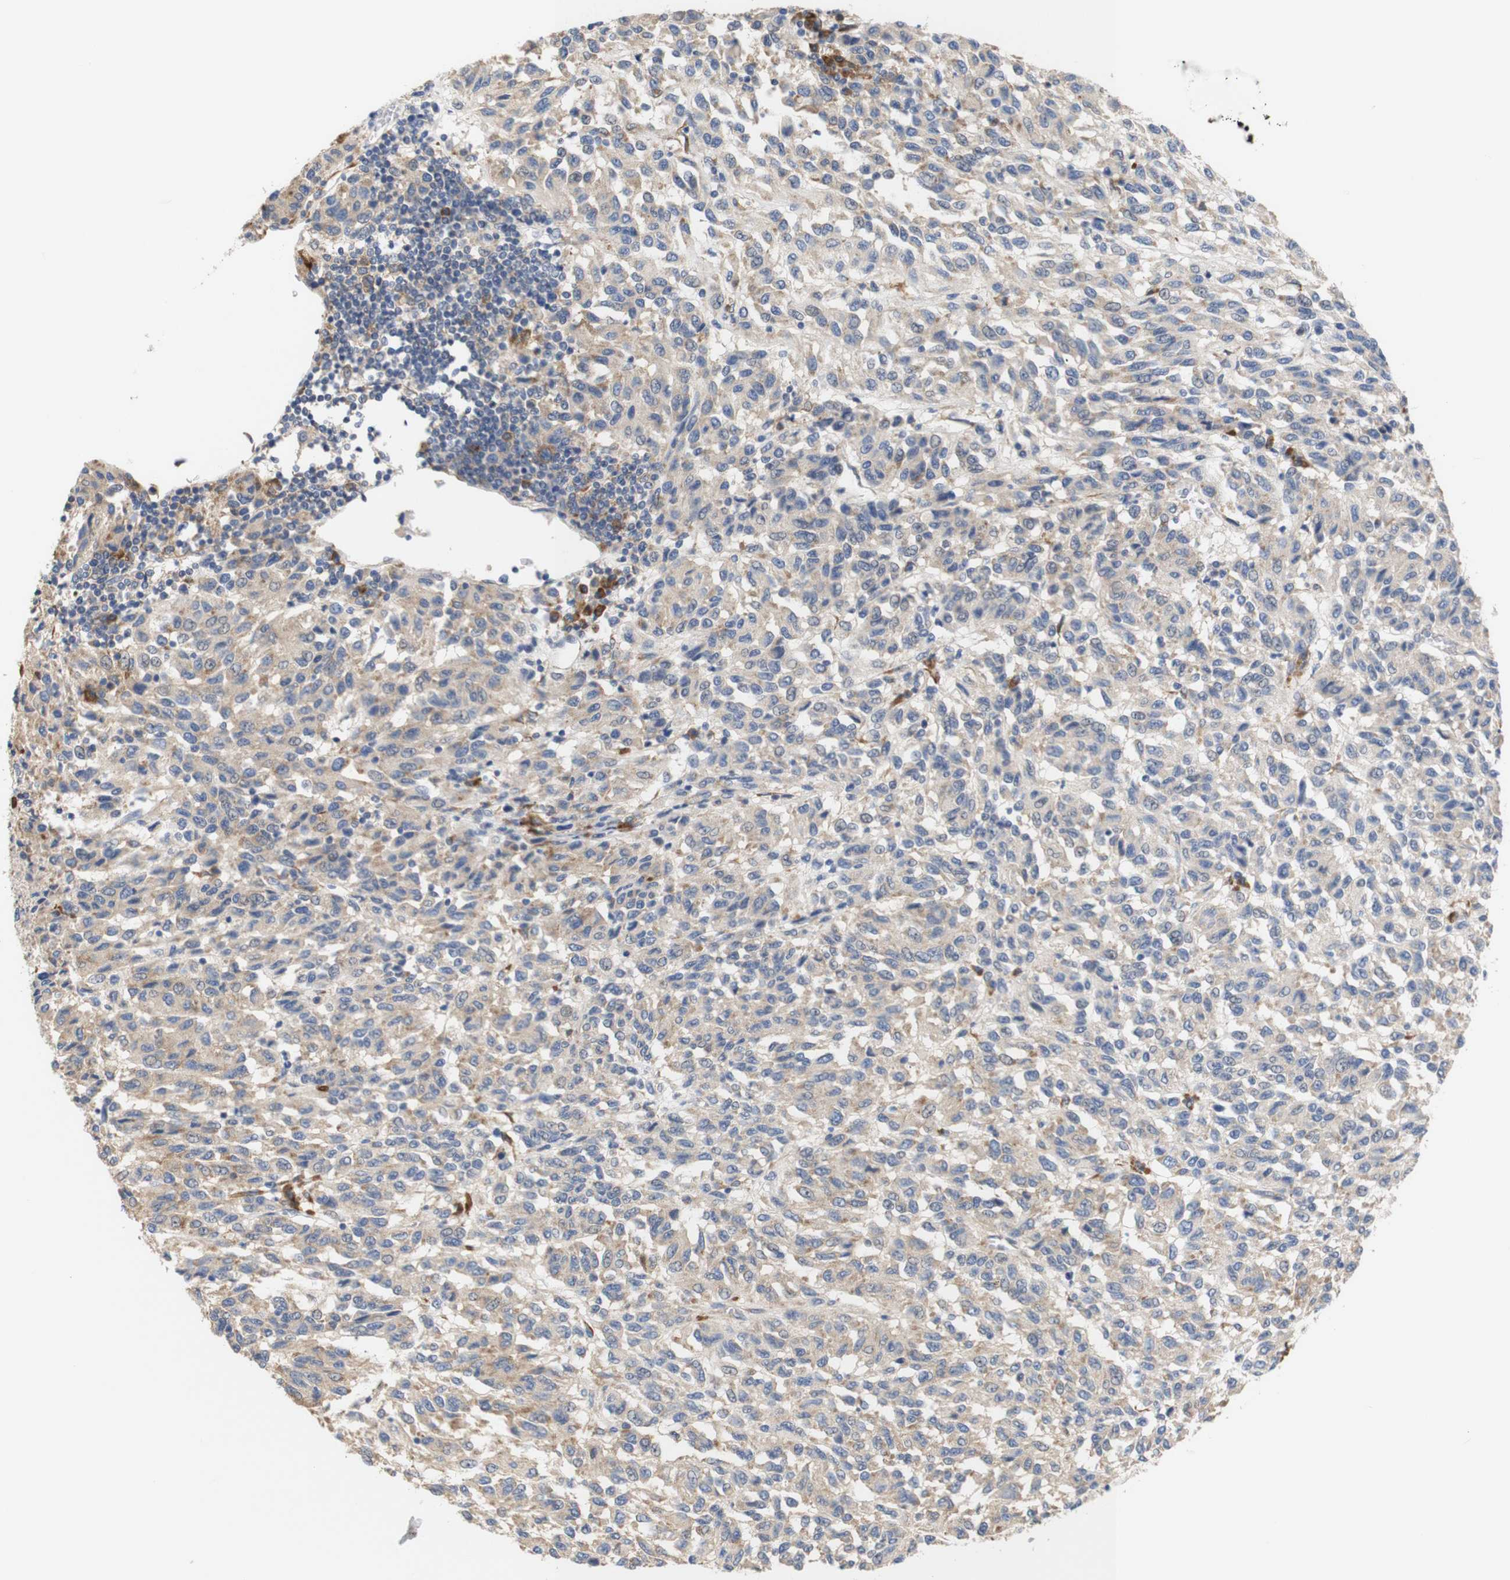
{"staining": {"intensity": "weak", "quantity": ">75%", "location": "cytoplasmic/membranous"}, "tissue": "melanoma", "cell_type": "Tumor cells", "image_type": "cancer", "snomed": [{"axis": "morphology", "description": "Malignant melanoma, Metastatic site"}, {"axis": "topography", "description": "Lung"}], "caption": "An image showing weak cytoplasmic/membranous staining in about >75% of tumor cells in malignant melanoma (metastatic site), as visualized by brown immunohistochemical staining.", "gene": "TRIM5", "patient": {"sex": "male", "age": 64}}